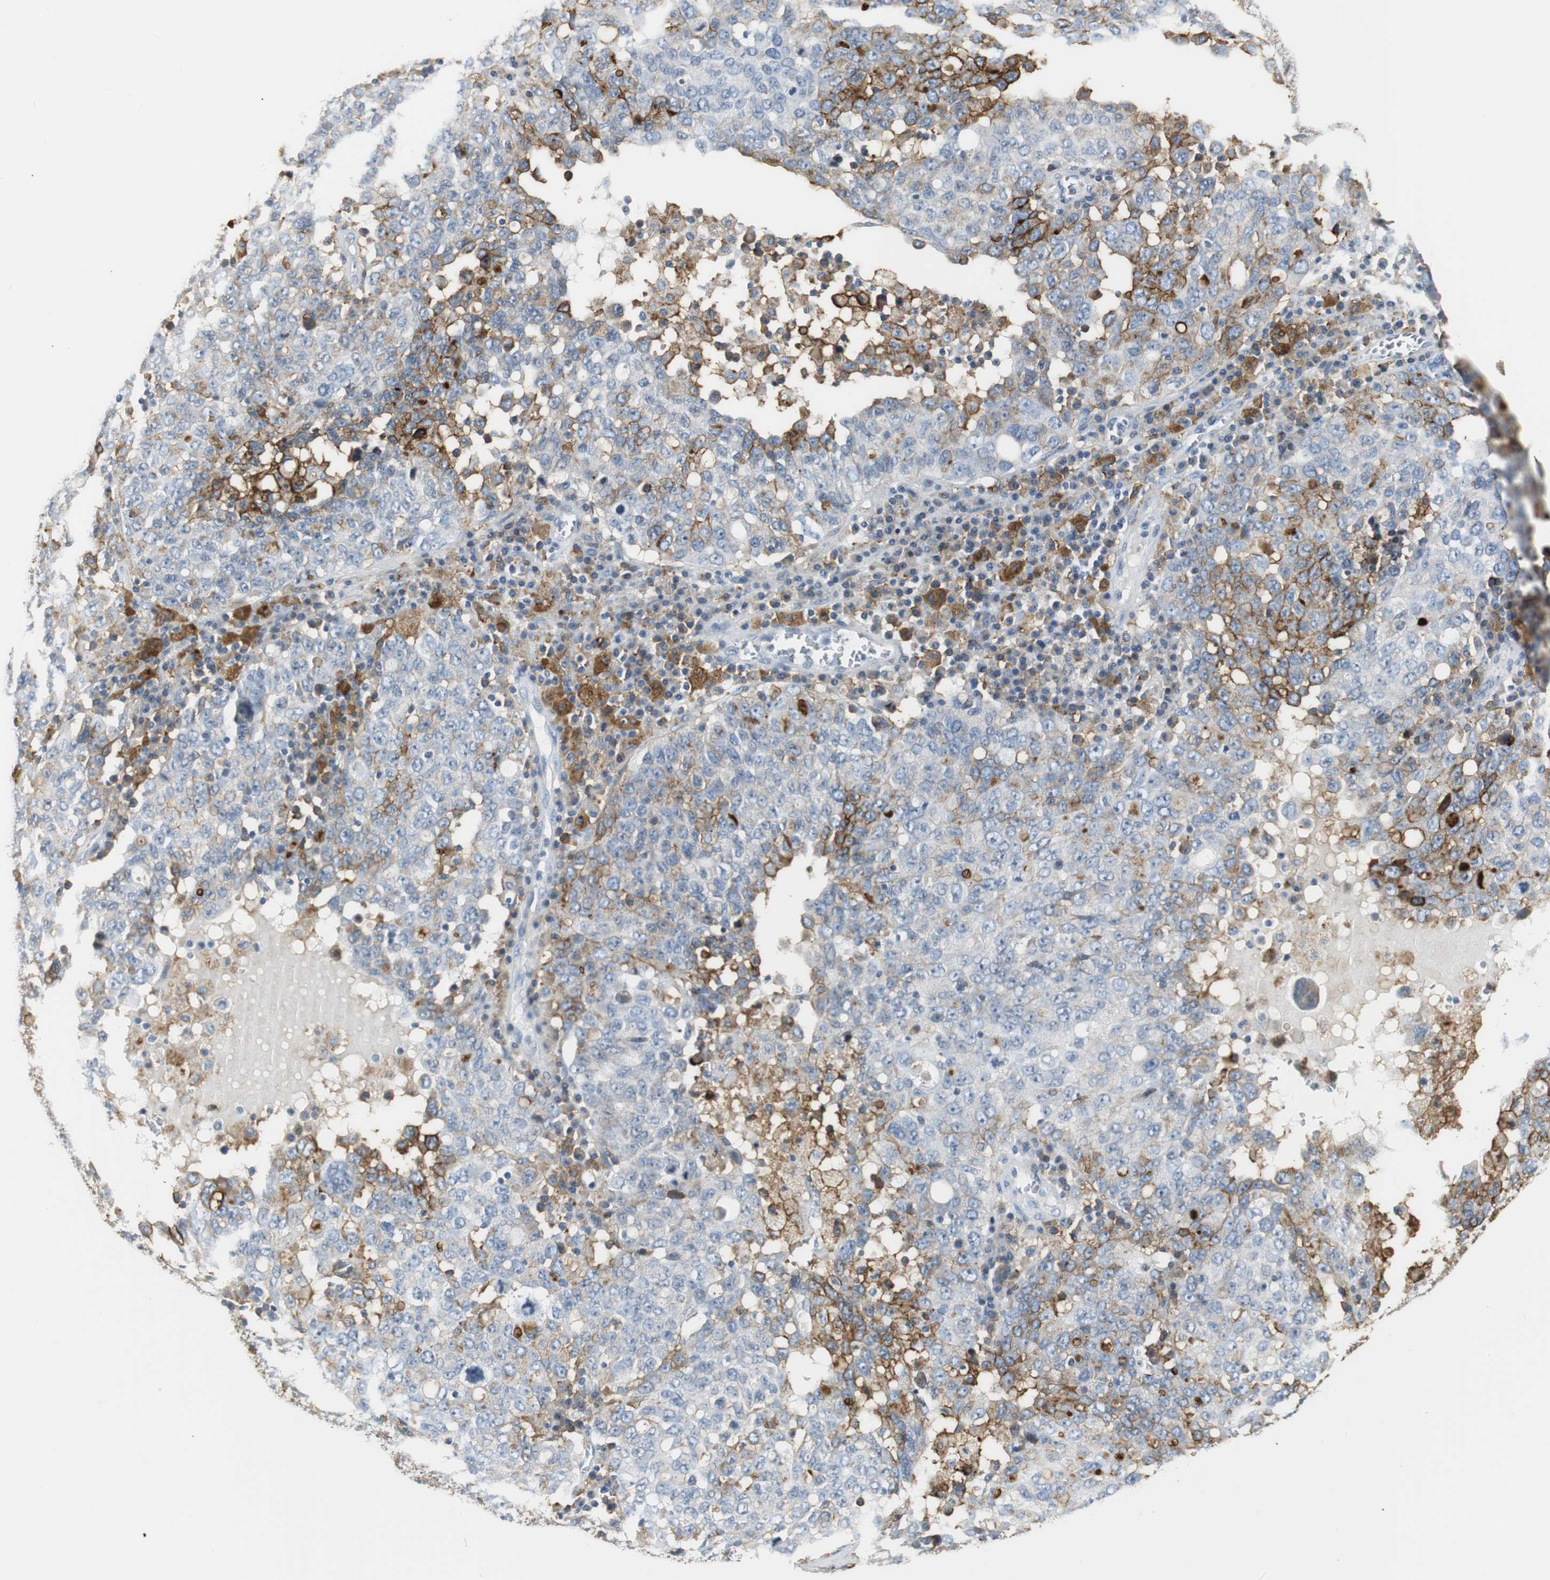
{"staining": {"intensity": "moderate", "quantity": "25%-75%", "location": "cytoplasmic/membranous"}, "tissue": "ovarian cancer", "cell_type": "Tumor cells", "image_type": "cancer", "snomed": [{"axis": "morphology", "description": "Carcinoma, endometroid"}, {"axis": "topography", "description": "Ovary"}], "caption": "Ovarian cancer (endometroid carcinoma) tissue displays moderate cytoplasmic/membranous staining in about 25%-75% of tumor cells", "gene": "SLC2A5", "patient": {"sex": "female", "age": 62}}